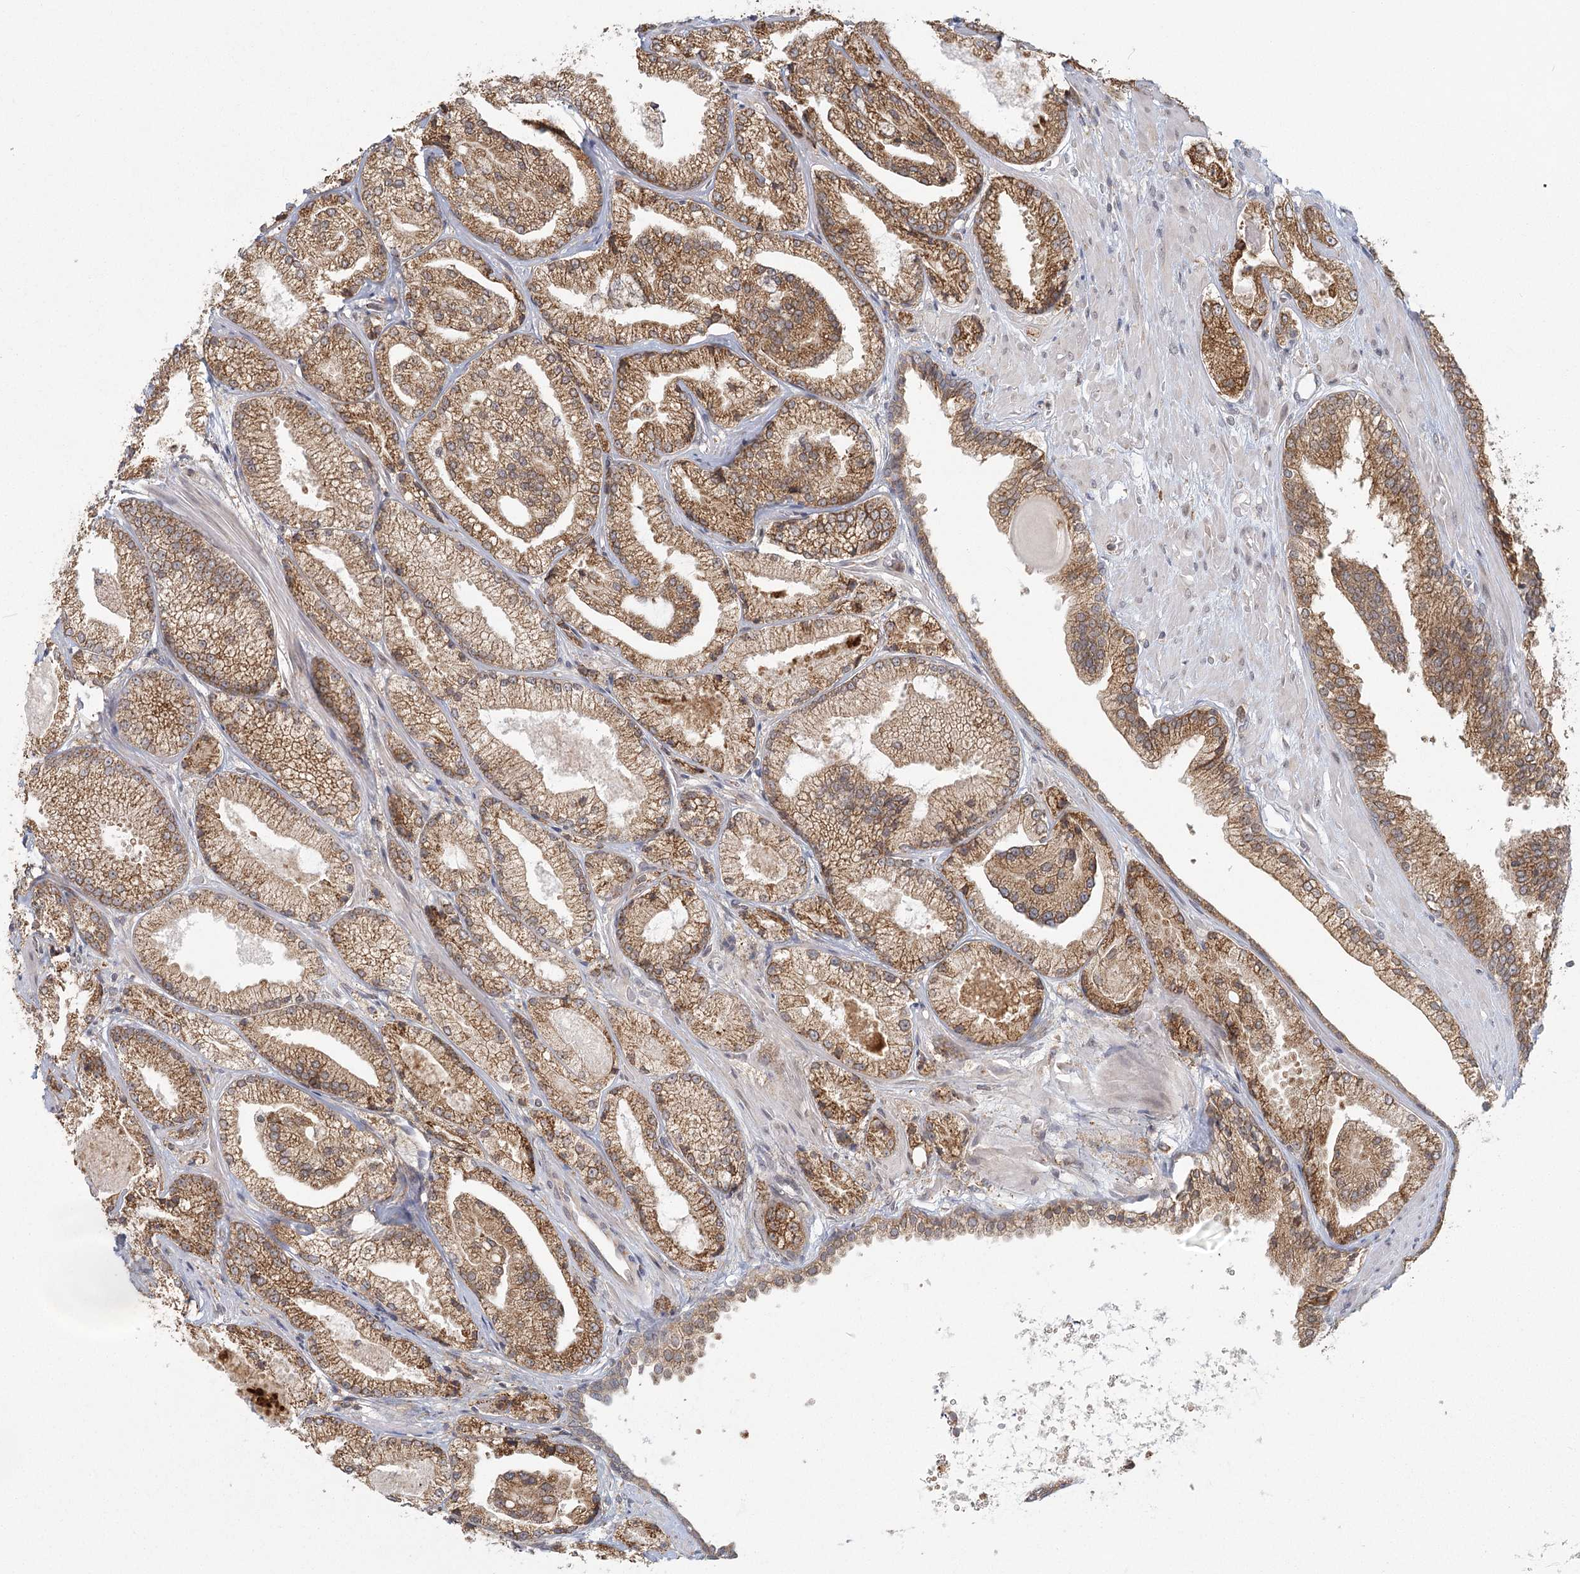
{"staining": {"intensity": "moderate", "quantity": ">75%", "location": "cytoplasmic/membranous"}, "tissue": "prostate cancer", "cell_type": "Tumor cells", "image_type": "cancer", "snomed": [{"axis": "morphology", "description": "Adenocarcinoma, High grade"}, {"axis": "topography", "description": "Prostate"}], "caption": "Protein expression analysis of prostate high-grade adenocarcinoma displays moderate cytoplasmic/membranous staining in approximately >75% of tumor cells. Using DAB (3,3'-diaminobenzidine) (brown) and hematoxylin (blue) stains, captured at high magnification using brightfield microscopy.", "gene": "LACTB", "patient": {"sex": "male", "age": 73}}